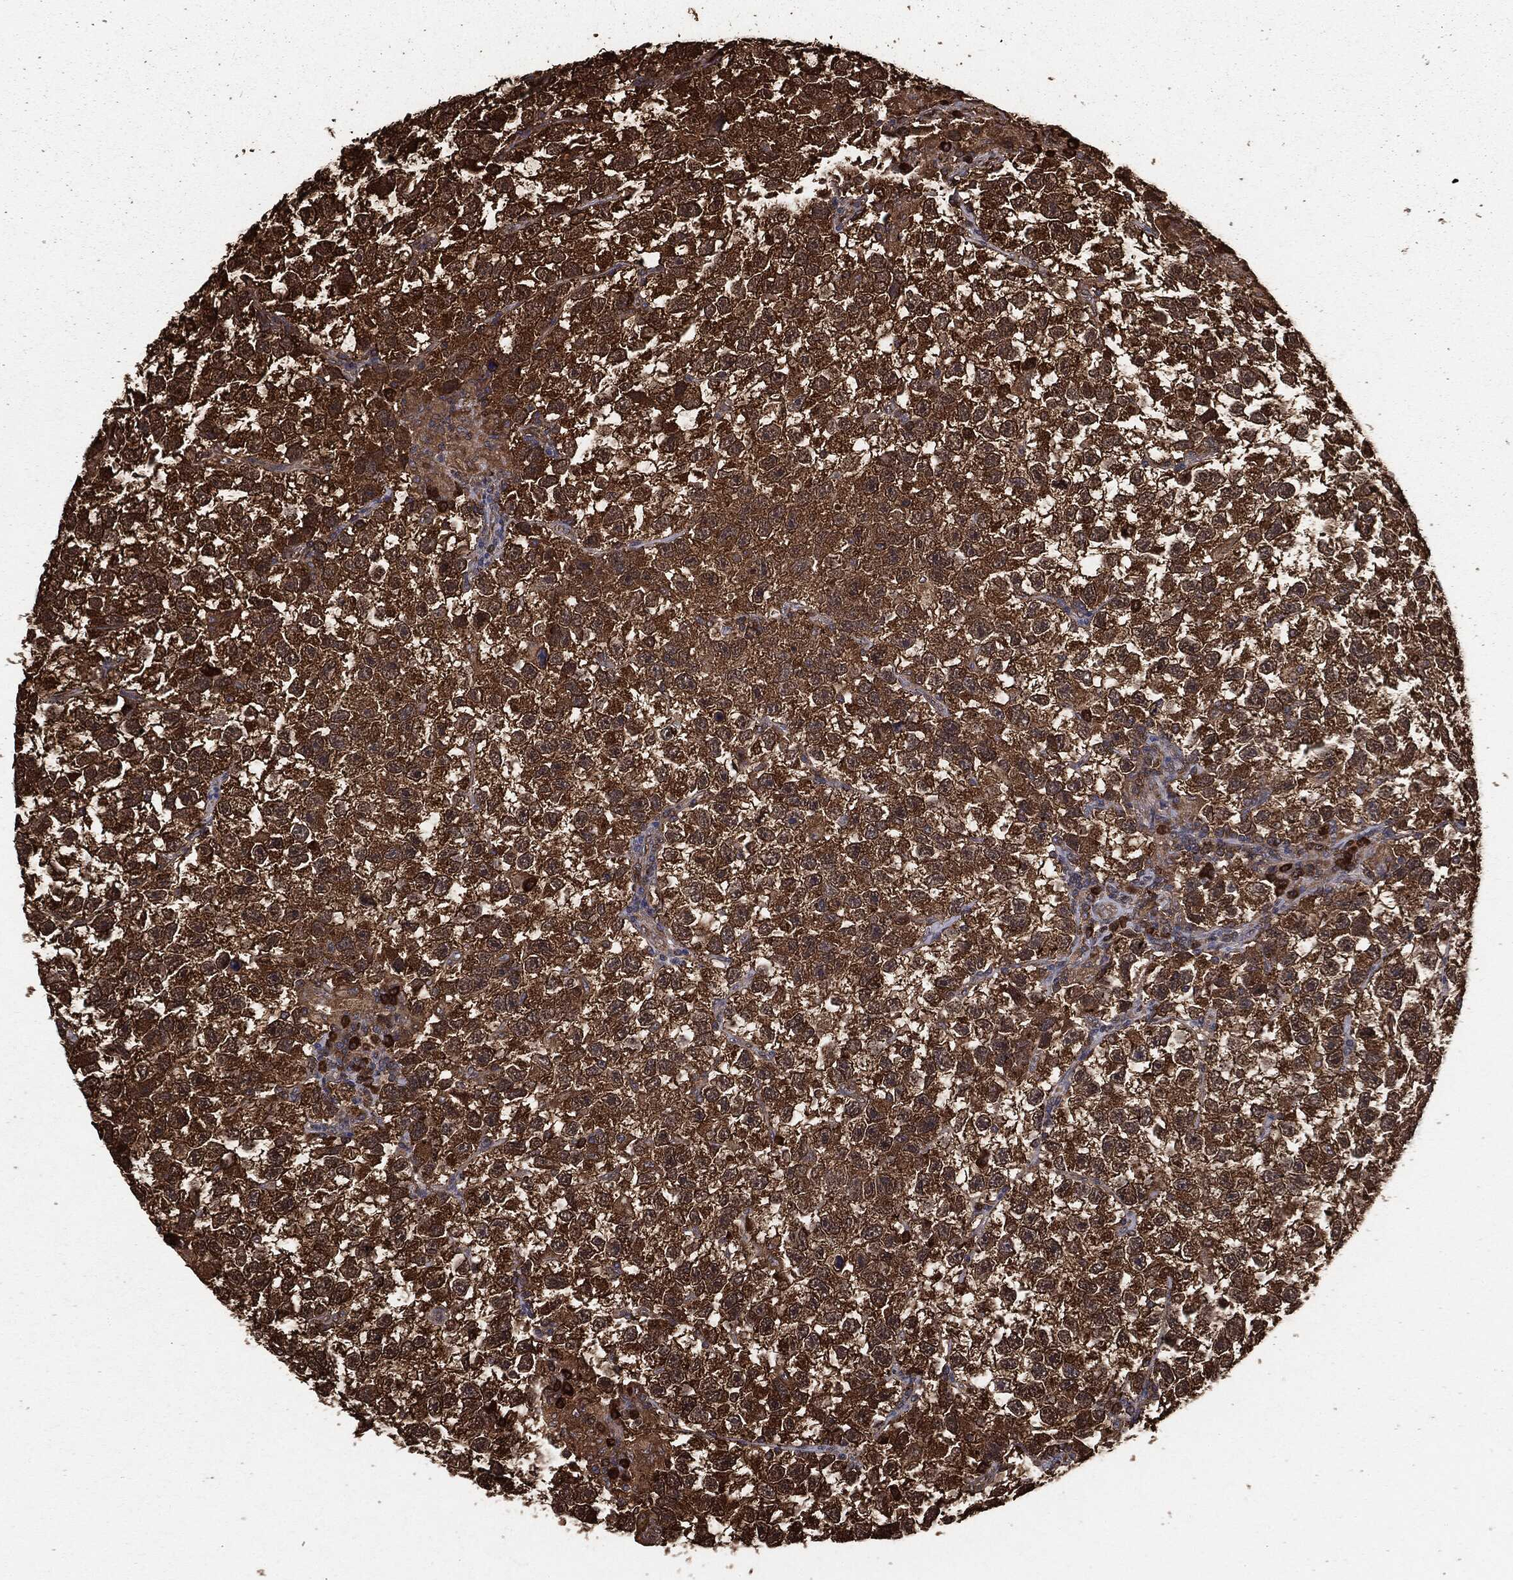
{"staining": {"intensity": "strong", "quantity": ">75%", "location": "cytoplasmic/membranous"}, "tissue": "testis cancer", "cell_type": "Tumor cells", "image_type": "cancer", "snomed": [{"axis": "morphology", "description": "Seminoma, NOS"}, {"axis": "topography", "description": "Testis"}], "caption": "Approximately >75% of tumor cells in human testis cancer display strong cytoplasmic/membranous protein expression as visualized by brown immunohistochemical staining.", "gene": "NME1", "patient": {"sex": "male", "age": 26}}